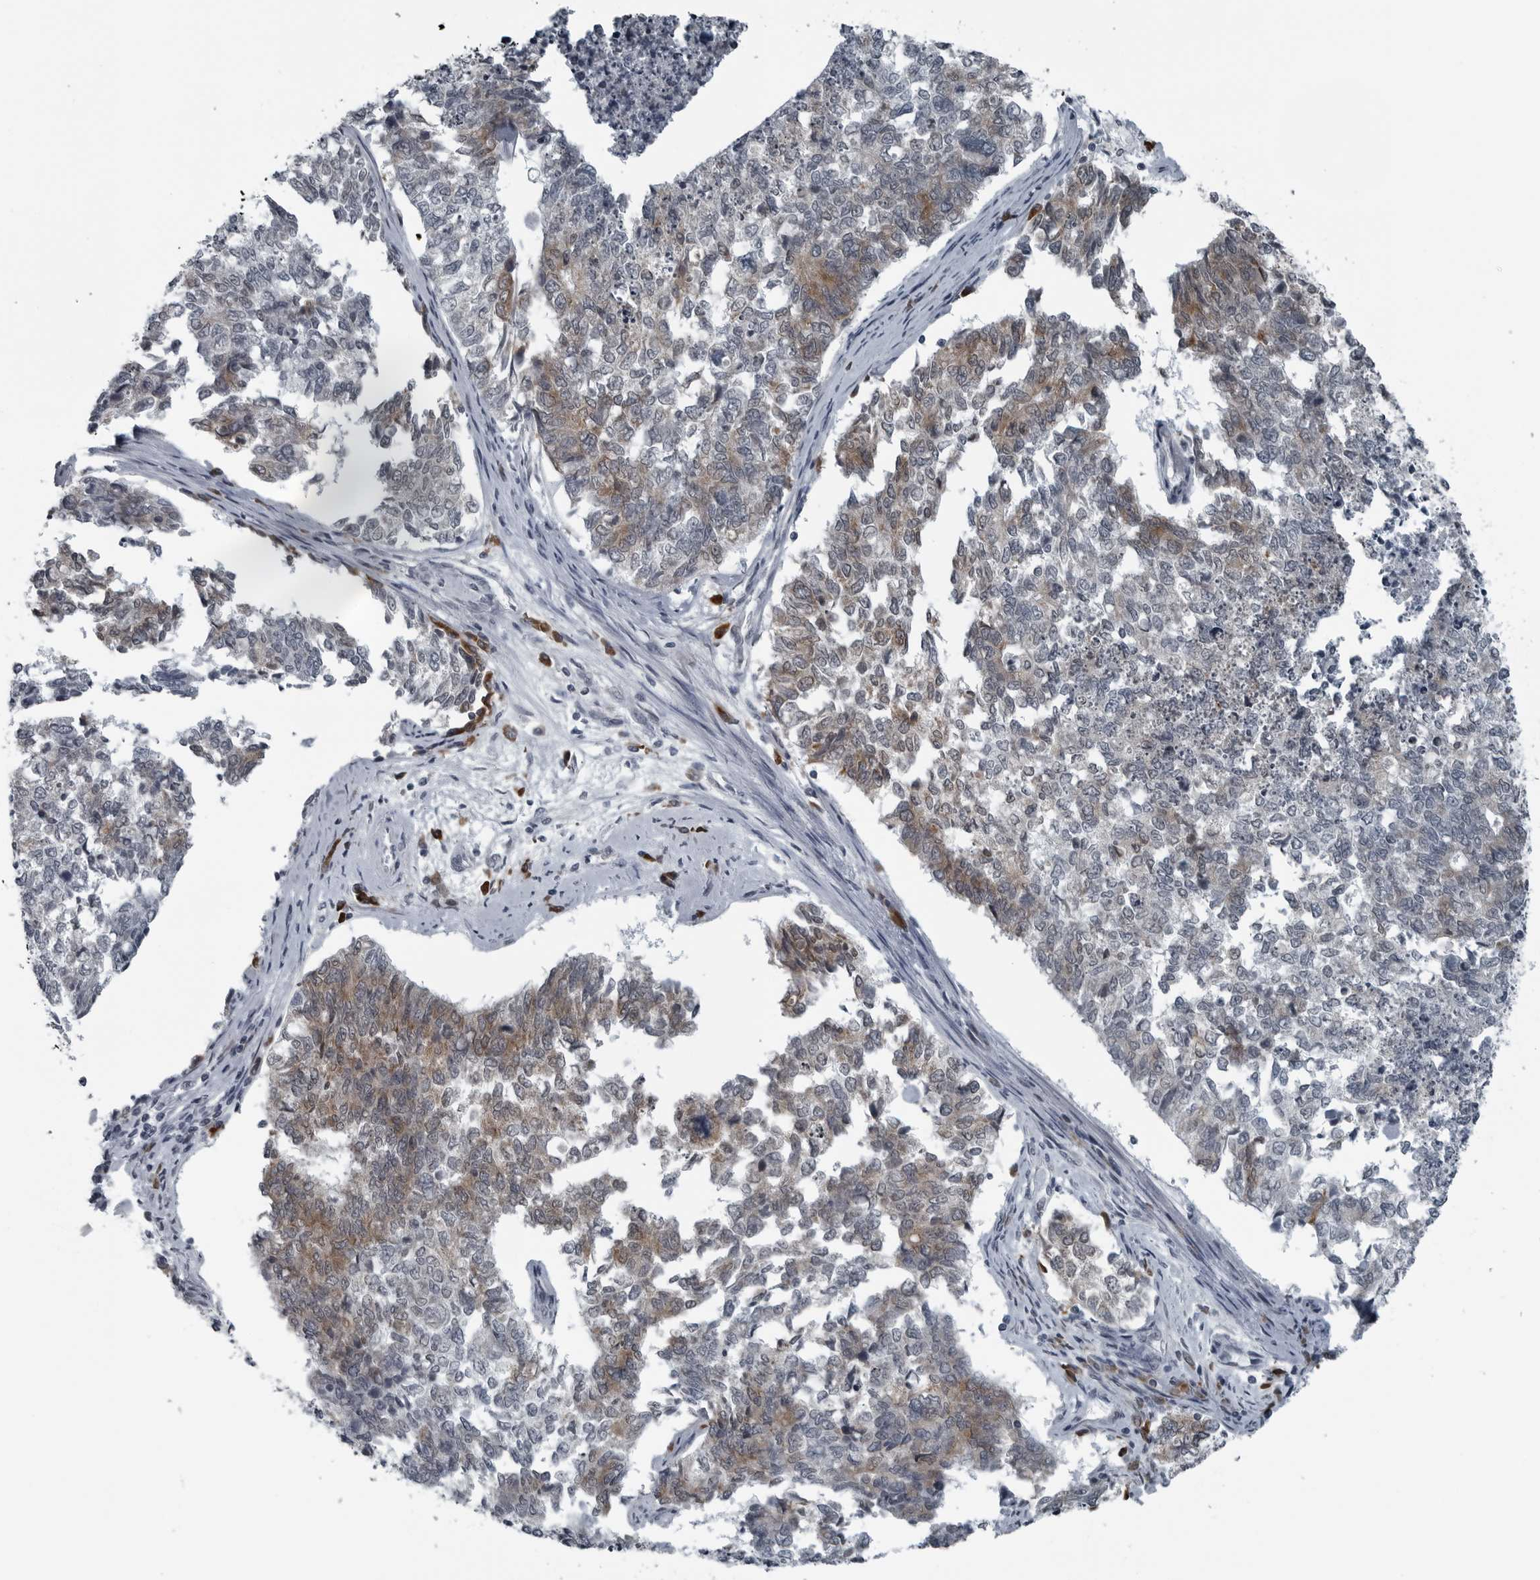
{"staining": {"intensity": "moderate", "quantity": "<25%", "location": "cytoplasmic/membranous"}, "tissue": "cervical cancer", "cell_type": "Tumor cells", "image_type": "cancer", "snomed": [{"axis": "morphology", "description": "Squamous cell carcinoma, NOS"}, {"axis": "topography", "description": "Cervix"}], "caption": "Brown immunohistochemical staining in human cervical cancer (squamous cell carcinoma) demonstrates moderate cytoplasmic/membranous positivity in approximately <25% of tumor cells.", "gene": "DNAAF11", "patient": {"sex": "female", "age": 63}}